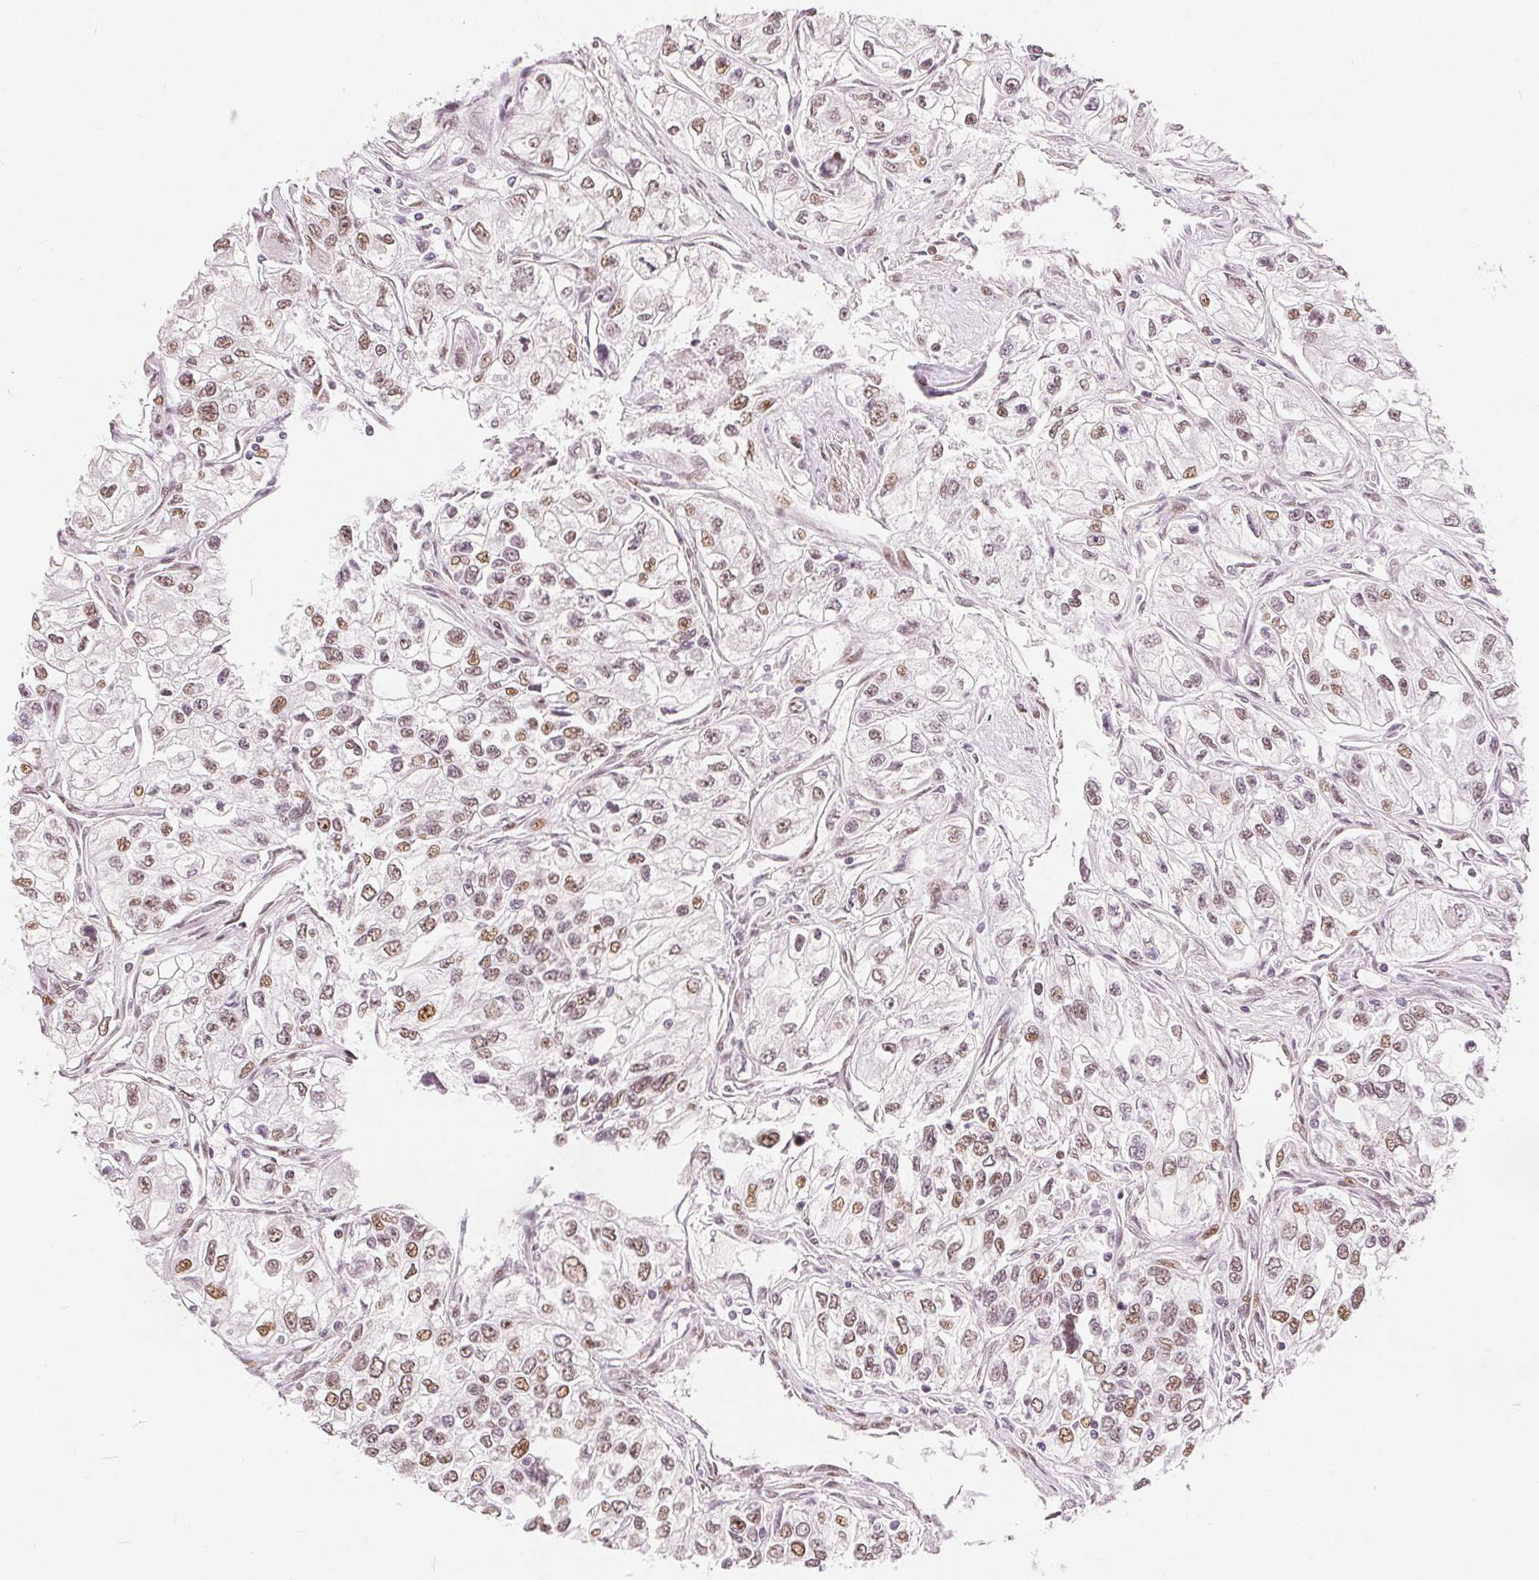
{"staining": {"intensity": "moderate", "quantity": ">75%", "location": "nuclear"}, "tissue": "renal cancer", "cell_type": "Tumor cells", "image_type": "cancer", "snomed": [{"axis": "morphology", "description": "Adenocarcinoma, NOS"}, {"axis": "topography", "description": "Kidney"}], "caption": "Moderate nuclear protein expression is identified in approximately >75% of tumor cells in renal cancer (adenocarcinoma).", "gene": "ZNF703", "patient": {"sex": "female", "age": 59}}